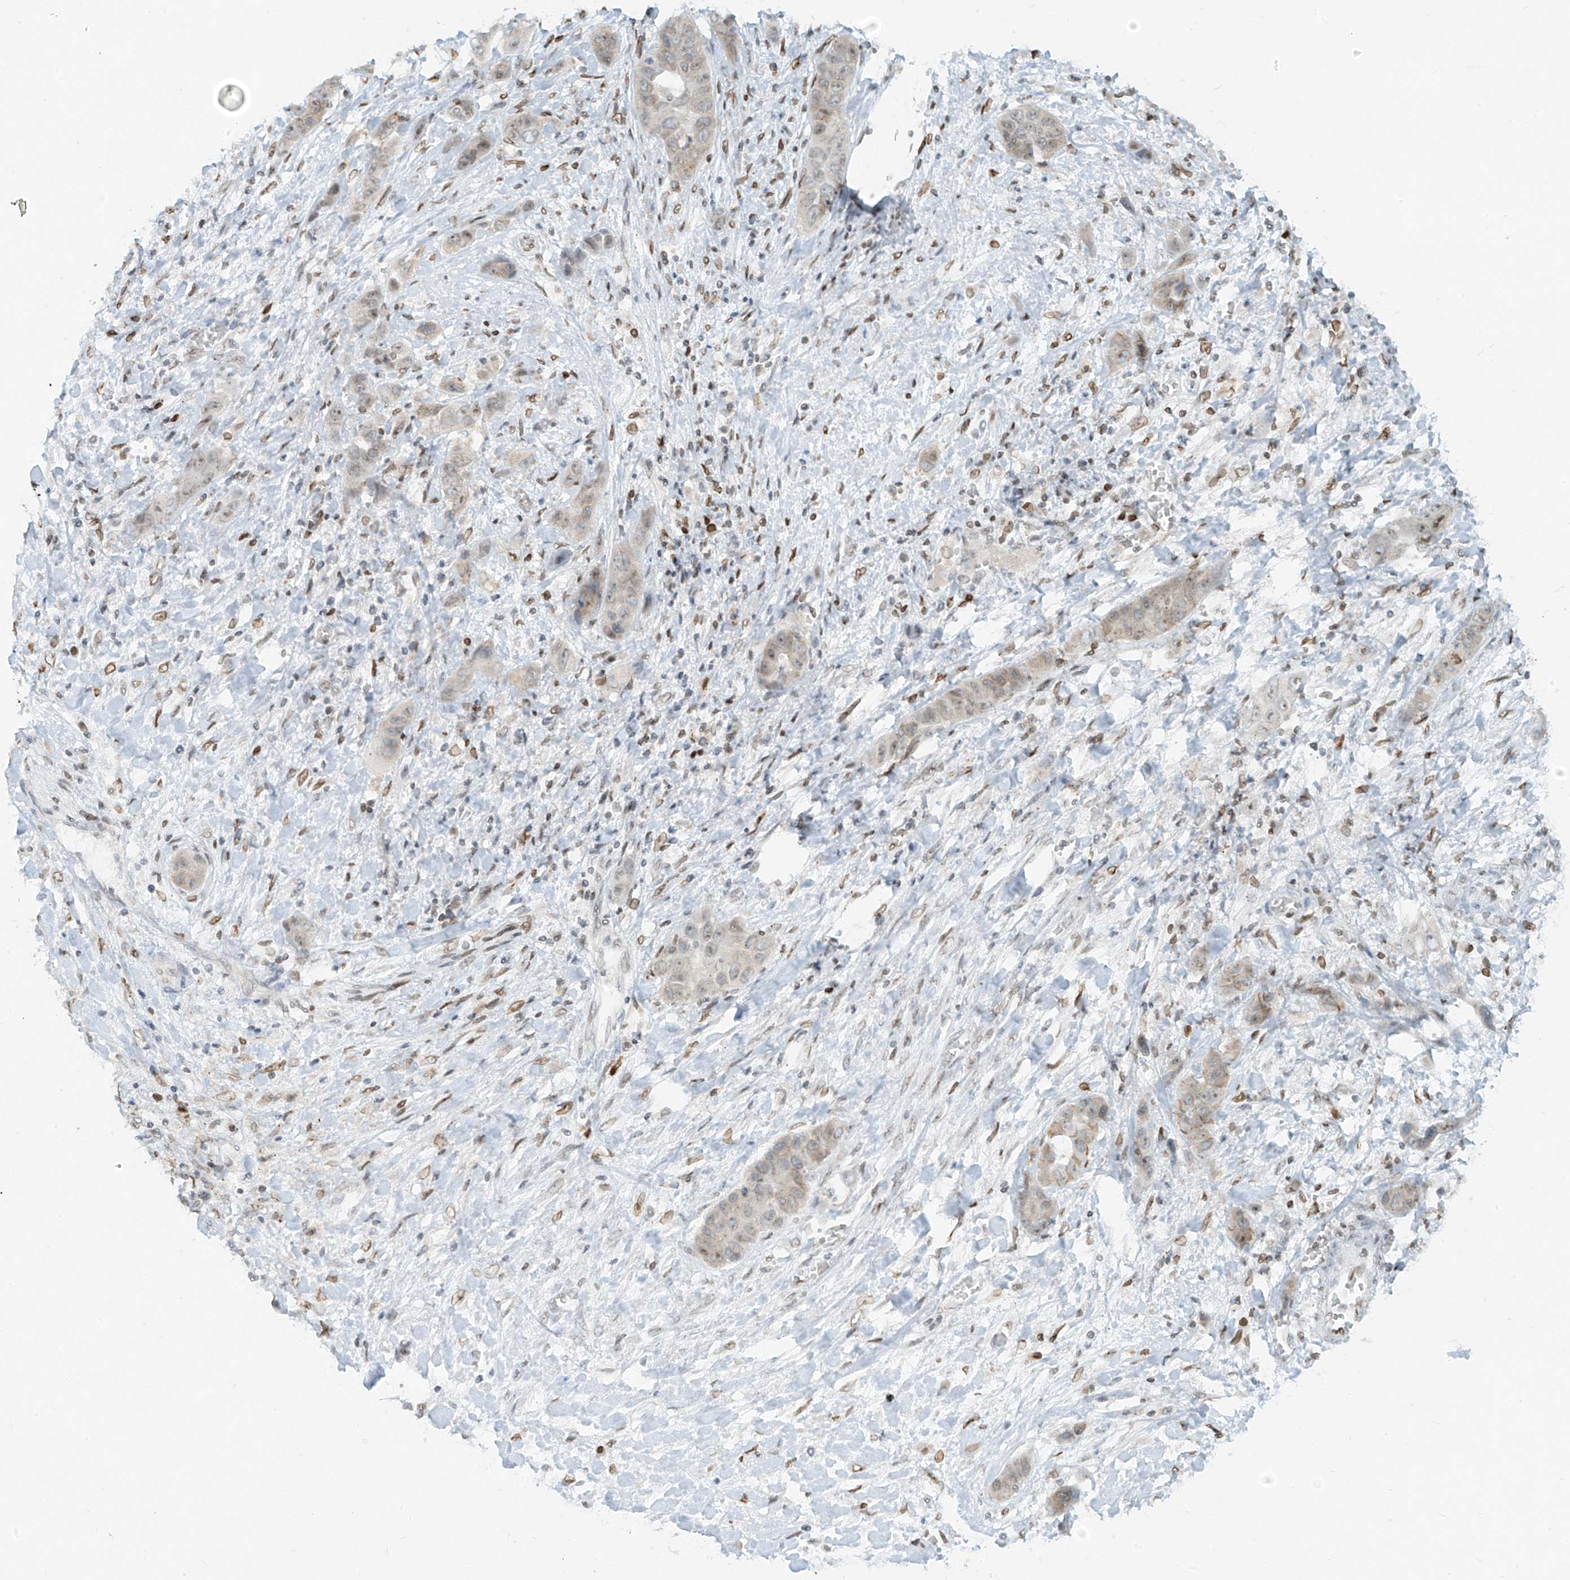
{"staining": {"intensity": "weak", "quantity": "25%-75%", "location": "cytoplasmic/membranous,nuclear"}, "tissue": "liver cancer", "cell_type": "Tumor cells", "image_type": "cancer", "snomed": [{"axis": "morphology", "description": "Cholangiocarcinoma"}, {"axis": "topography", "description": "Liver"}], "caption": "Brown immunohistochemical staining in human liver cancer (cholangiocarcinoma) reveals weak cytoplasmic/membranous and nuclear staining in about 25%-75% of tumor cells. (DAB (3,3'-diaminobenzidine) IHC with brightfield microscopy, high magnification).", "gene": "SAMD15", "patient": {"sex": "female", "age": 52}}